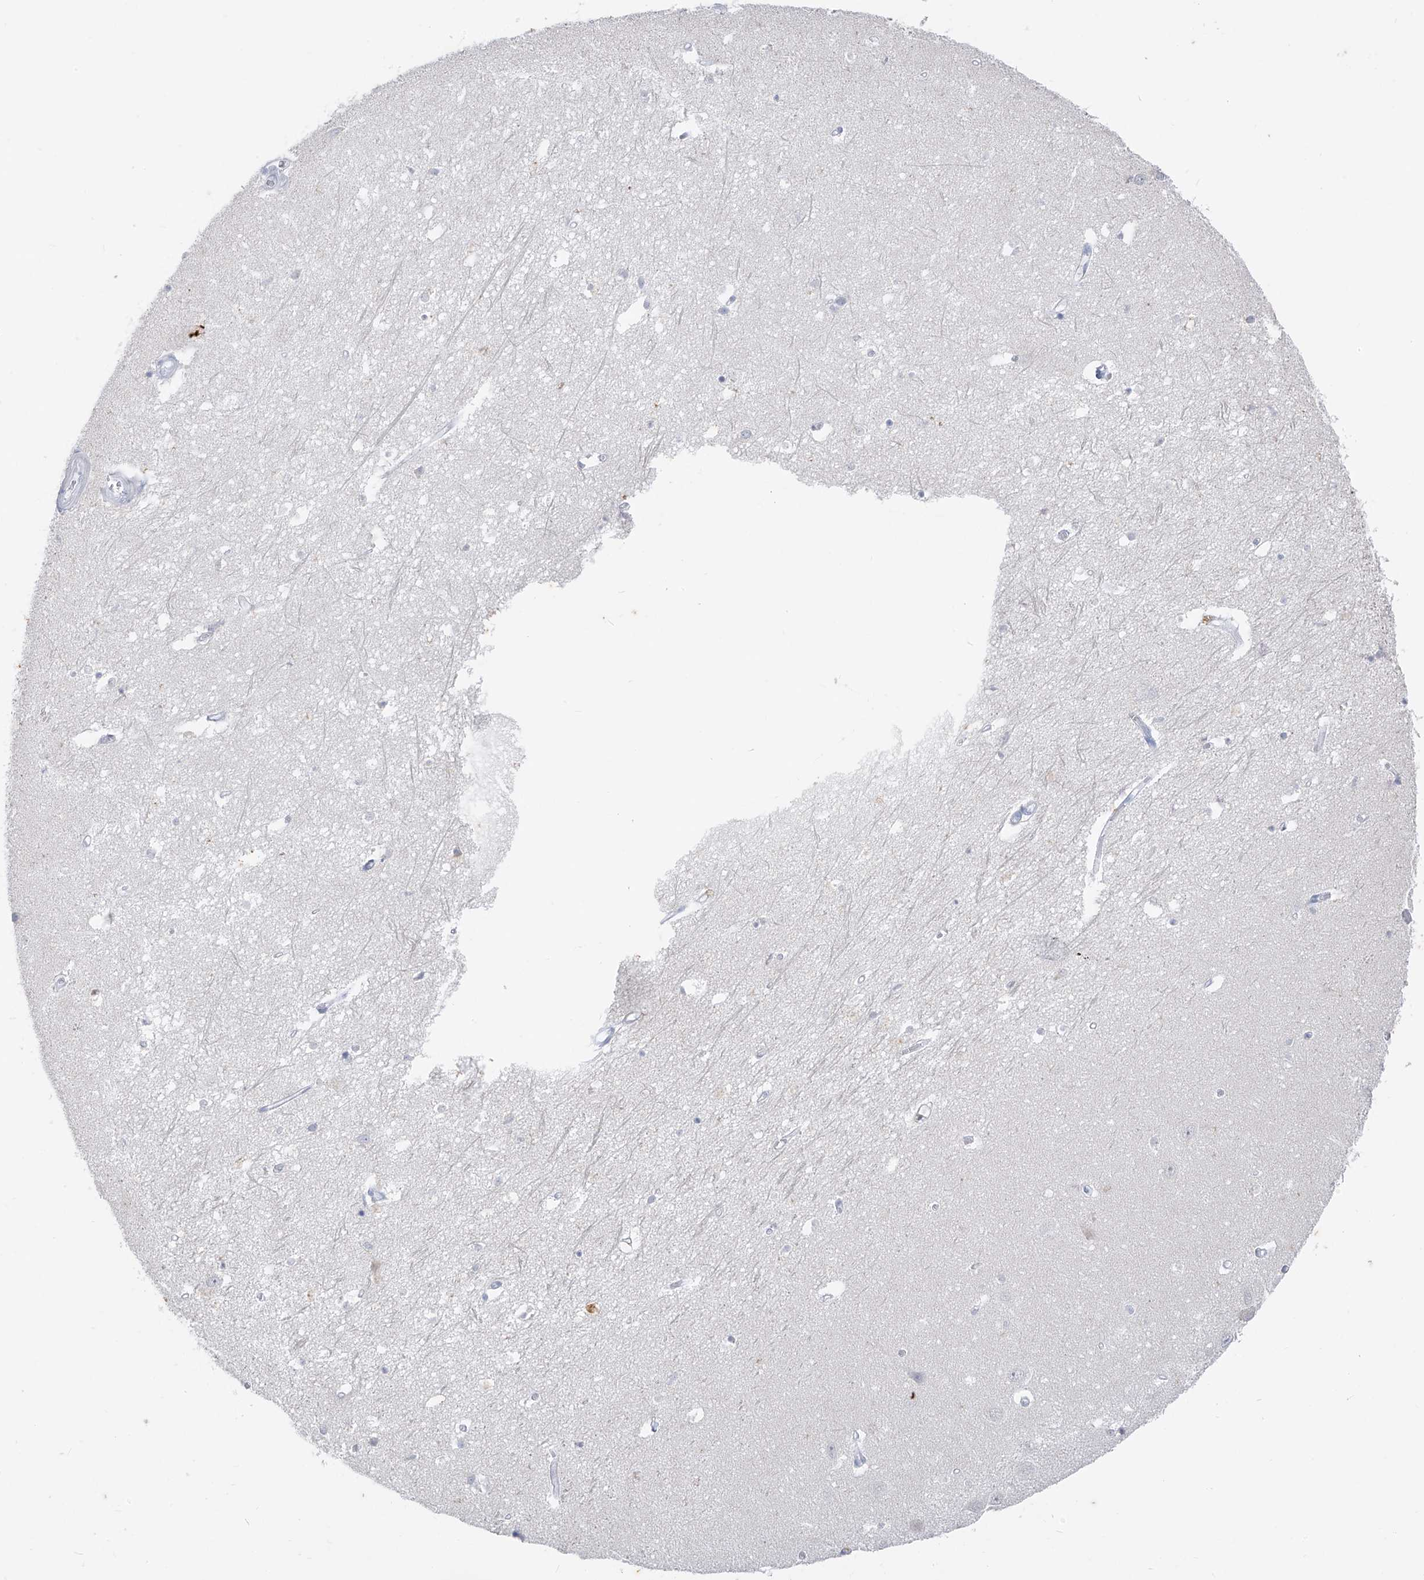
{"staining": {"intensity": "negative", "quantity": "none", "location": "none"}, "tissue": "hippocampus", "cell_type": "Glial cells", "image_type": "normal", "snomed": [{"axis": "morphology", "description": "Normal tissue, NOS"}, {"axis": "topography", "description": "Hippocampus"}], "caption": "This is a histopathology image of immunohistochemistry staining of normal hippocampus, which shows no positivity in glial cells. (DAB immunohistochemistry, high magnification).", "gene": "CX3CR1", "patient": {"sex": "female", "age": 64}}